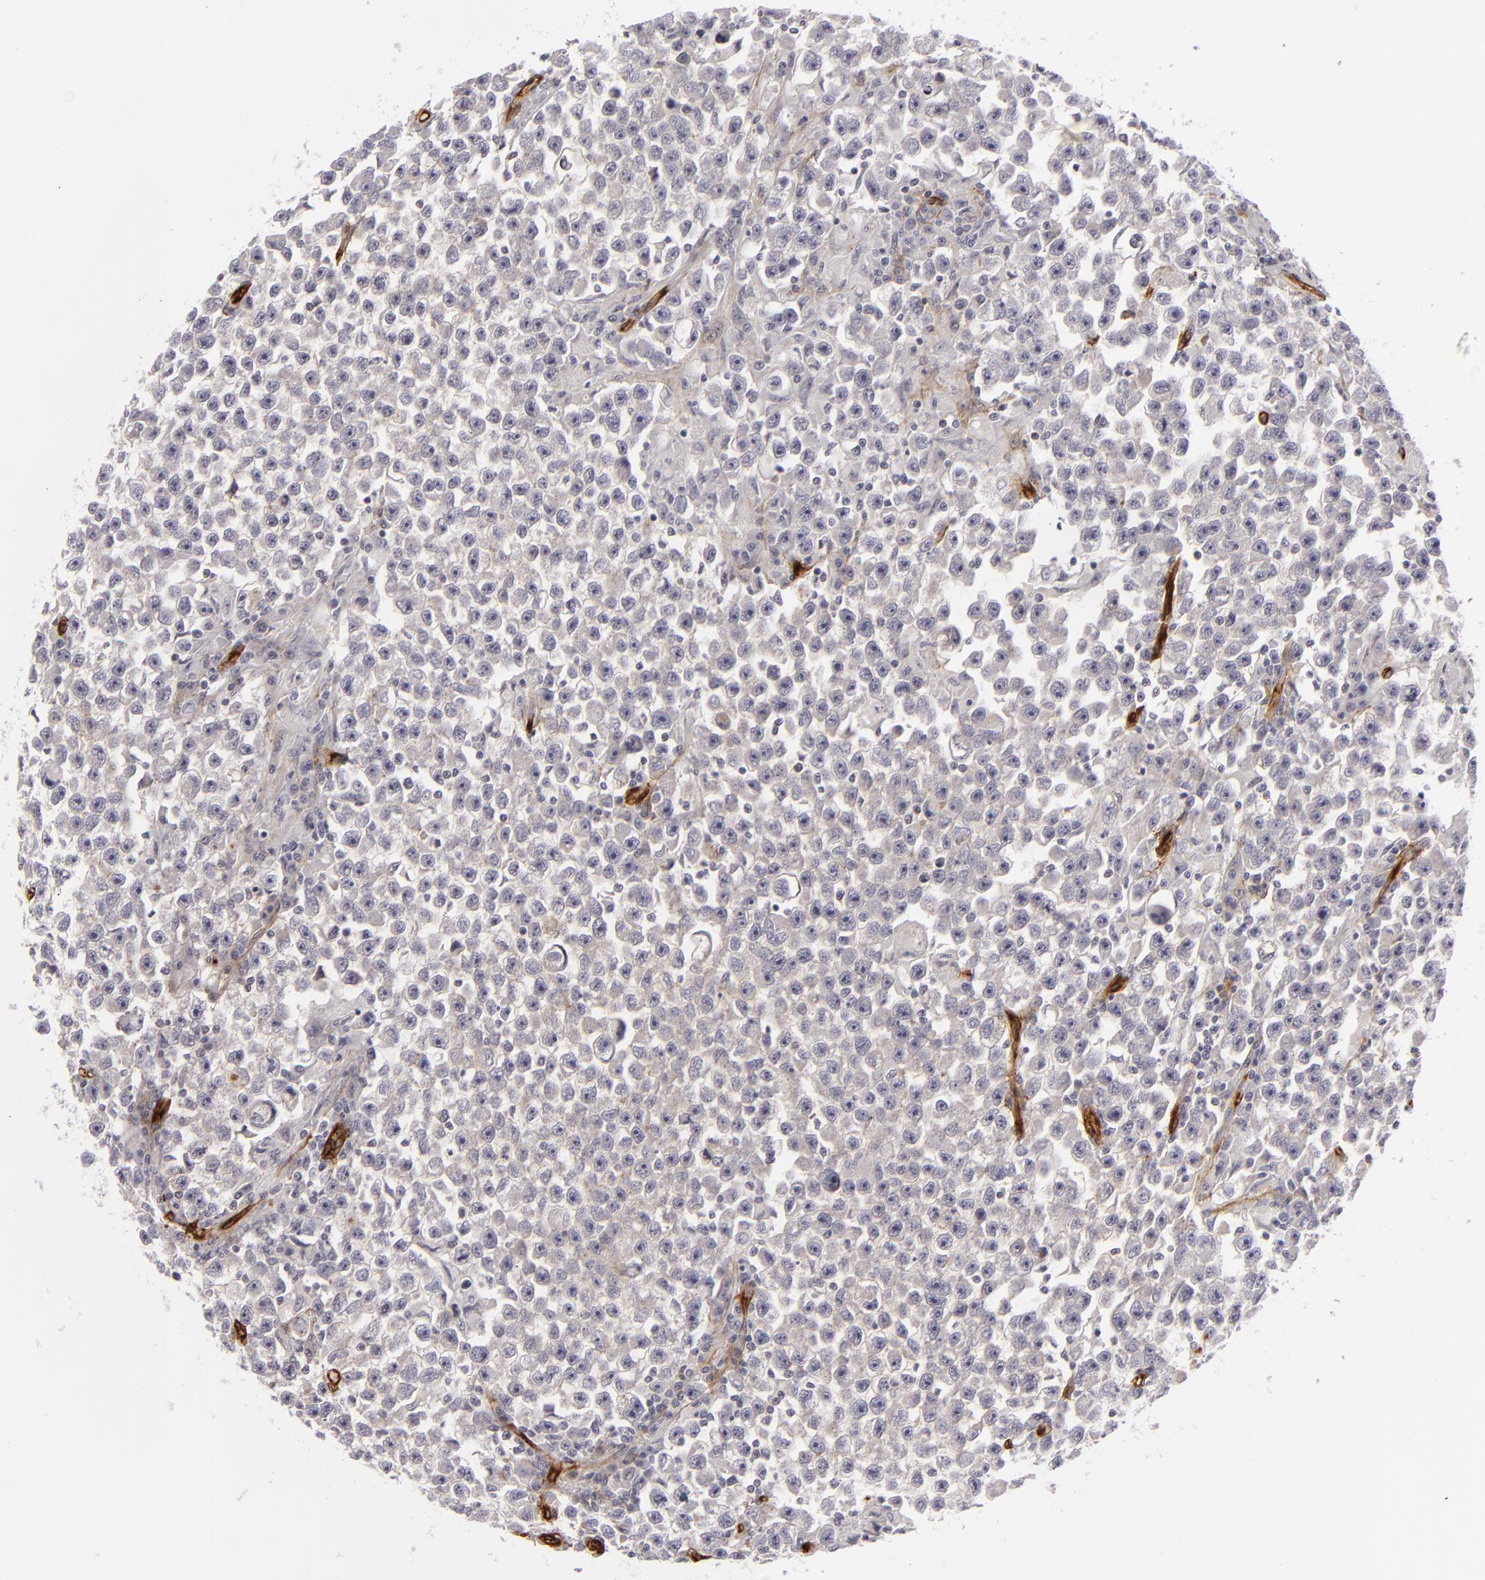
{"staining": {"intensity": "negative", "quantity": "none", "location": "none"}, "tissue": "testis cancer", "cell_type": "Tumor cells", "image_type": "cancer", "snomed": [{"axis": "morphology", "description": "Seminoma, NOS"}, {"axis": "topography", "description": "Testis"}], "caption": "Tumor cells show no significant protein staining in seminoma (testis).", "gene": "MCAM", "patient": {"sex": "male", "age": 33}}